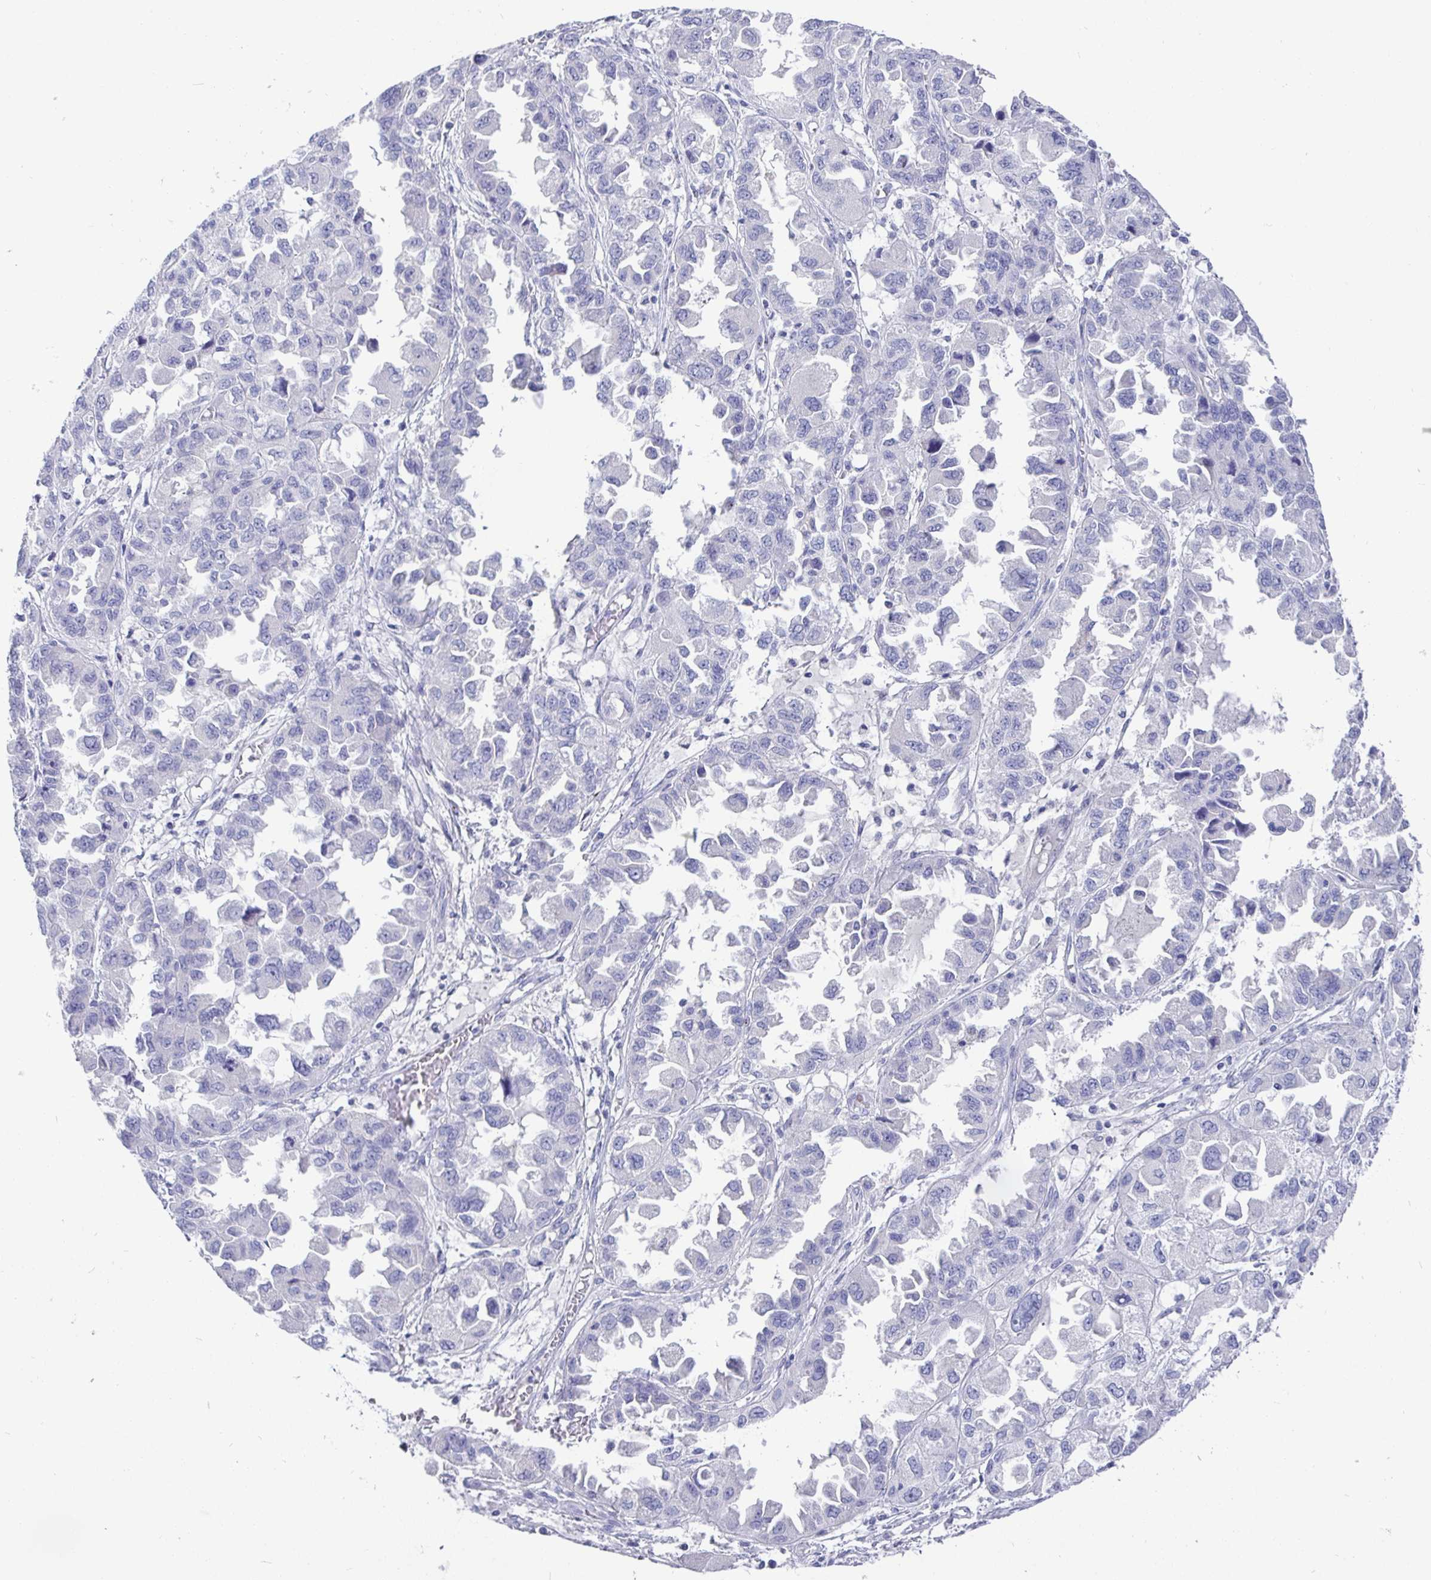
{"staining": {"intensity": "negative", "quantity": "none", "location": "none"}, "tissue": "ovarian cancer", "cell_type": "Tumor cells", "image_type": "cancer", "snomed": [{"axis": "morphology", "description": "Cystadenocarcinoma, serous, NOS"}, {"axis": "topography", "description": "Ovary"}], "caption": "Image shows no protein positivity in tumor cells of serous cystadenocarcinoma (ovarian) tissue.", "gene": "TMEM241", "patient": {"sex": "female", "age": 84}}